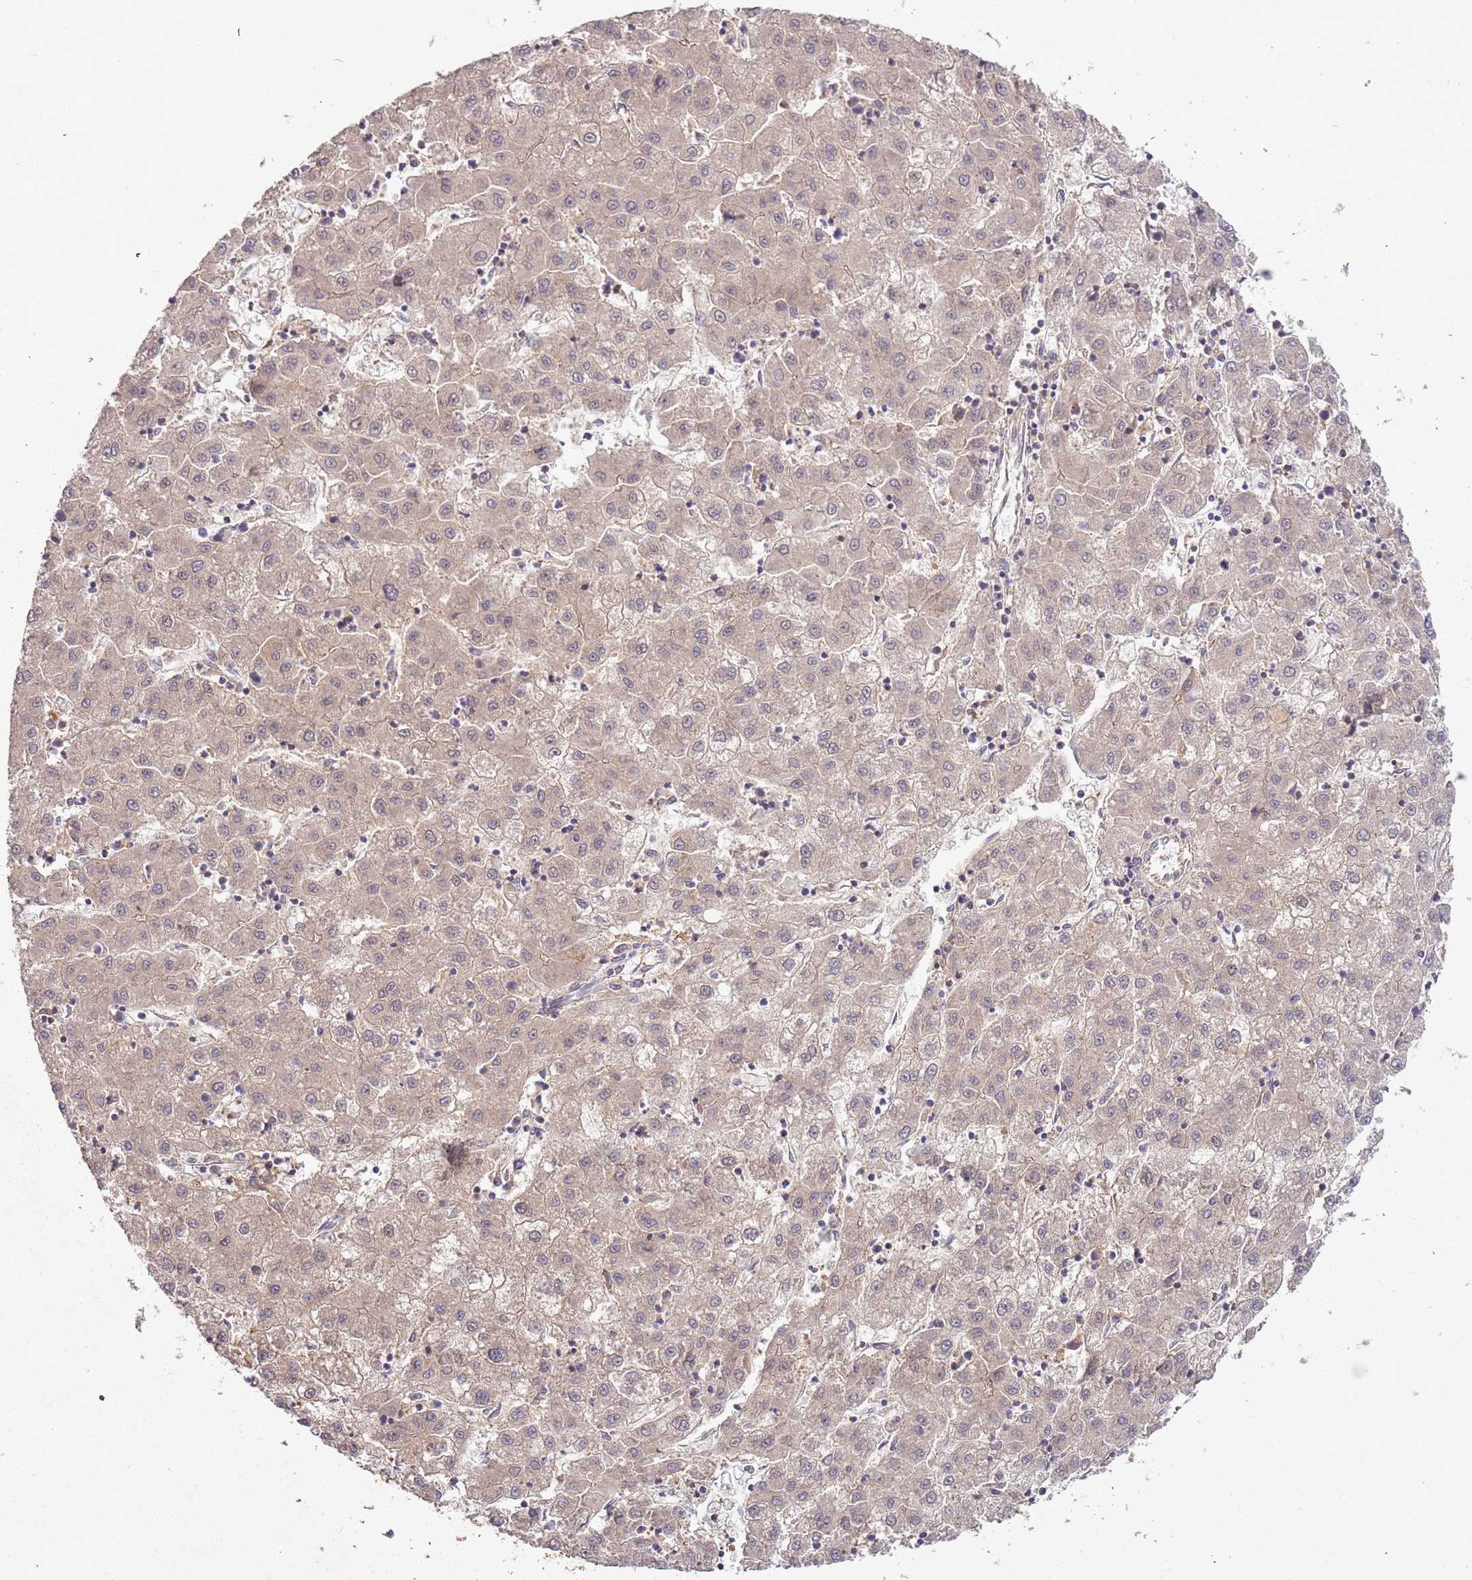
{"staining": {"intensity": "weak", "quantity": "<25%", "location": "nuclear"}, "tissue": "liver cancer", "cell_type": "Tumor cells", "image_type": "cancer", "snomed": [{"axis": "morphology", "description": "Carcinoma, Hepatocellular, NOS"}, {"axis": "topography", "description": "Liver"}], "caption": "An IHC image of hepatocellular carcinoma (liver) is shown. There is no staining in tumor cells of hepatocellular carcinoma (liver).", "gene": "FECH", "patient": {"sex": "male", "age": 72}}